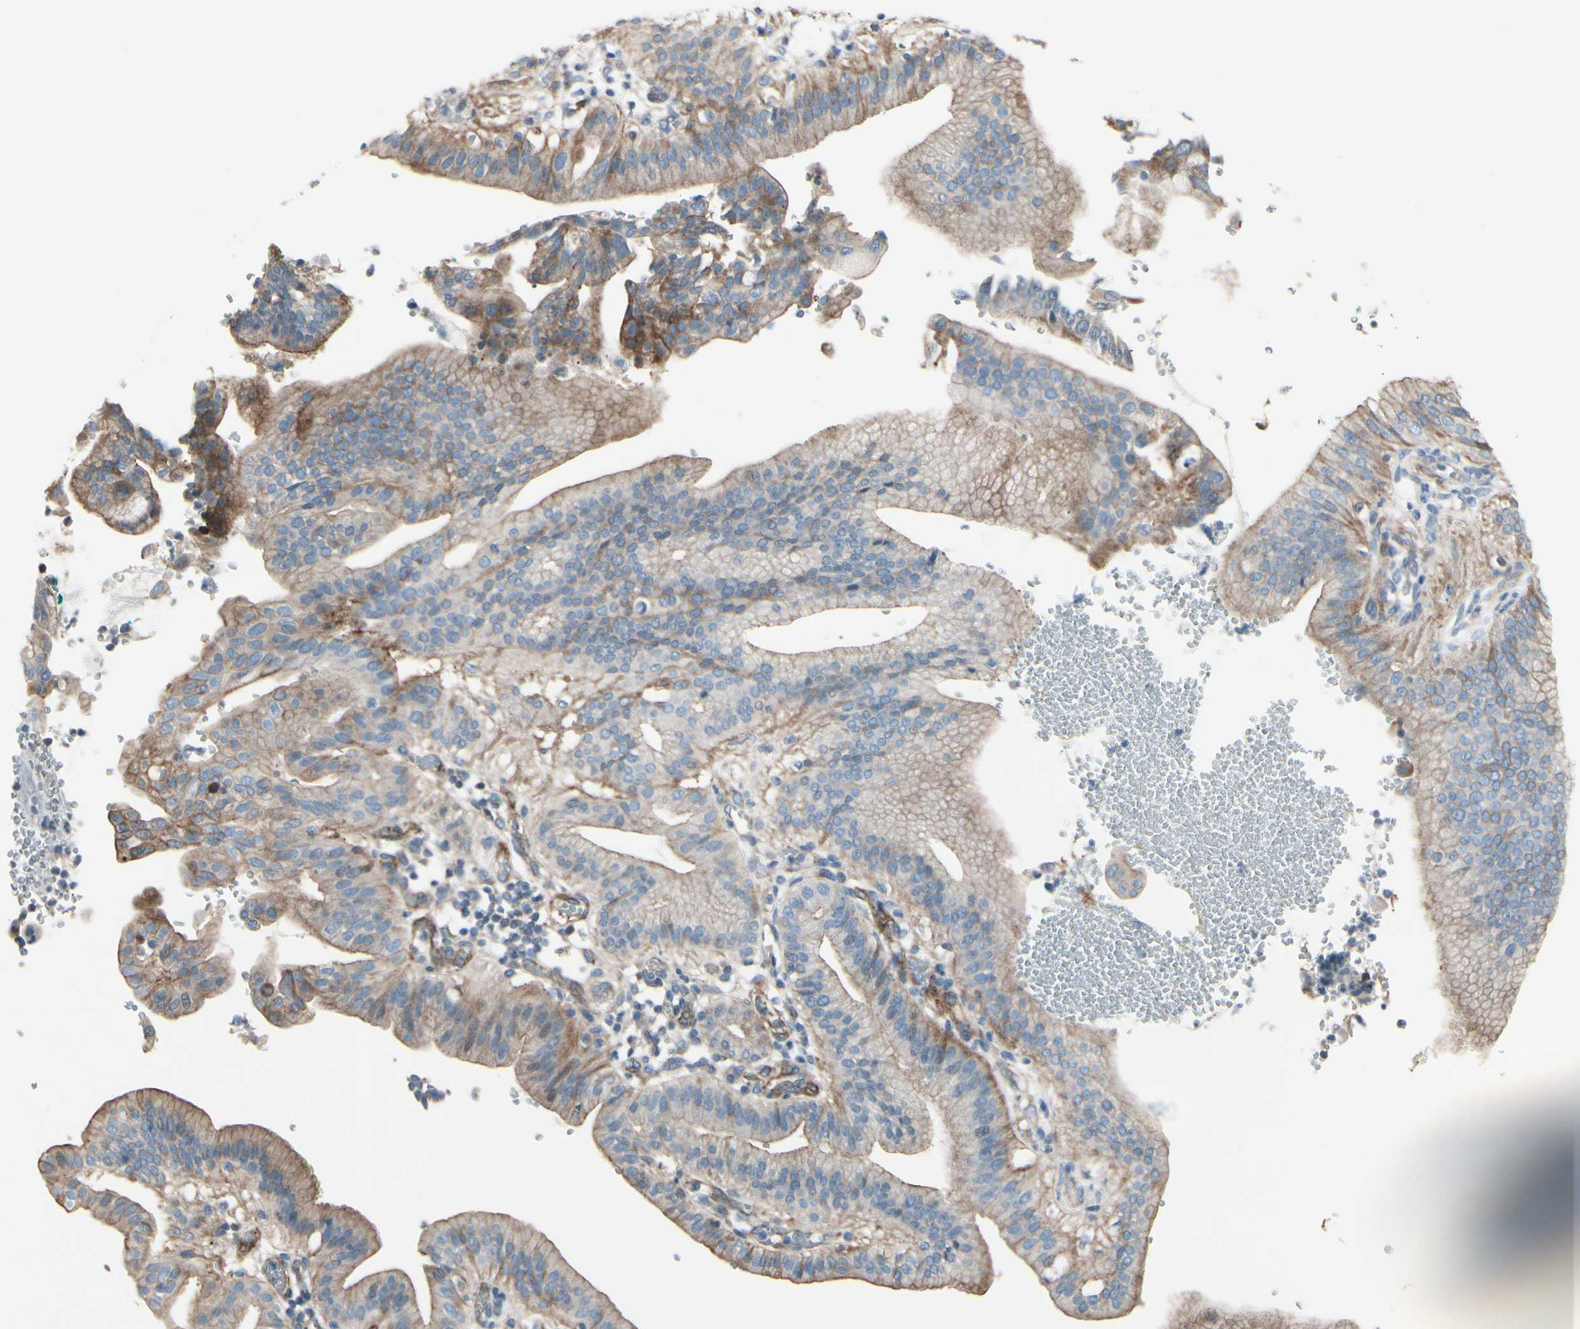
{"staining": {"intensity": "moderate", "quantity": "25%-75%", "location": "cytoplasmic/membranous"}, "tissue": "pancreatic cancer", "cell_type": "Tumor cells", "image_type": "cancer", "snomed": [{"axis": "morphology", "description": "Adenocarcinoma, NOS"}, {"axis": "morphology", "description": "Adenocarcinoma, metastatic, NOS"}, {"axis": "topography", "description": "Lymph node"}, {"axis": "topography", "description": "Pancreas"}, {"axis": "topography", "description": "Duodenum"}], "caption": "This histopathology image demonstrates IHC staining of human pancreatic cancer, with medium moderate cytoplasmic/membranous staining in approximately 25%-75% of tumor cells.", "gene": "TPM1", "patient": {"sex": "female", "age": 64}}